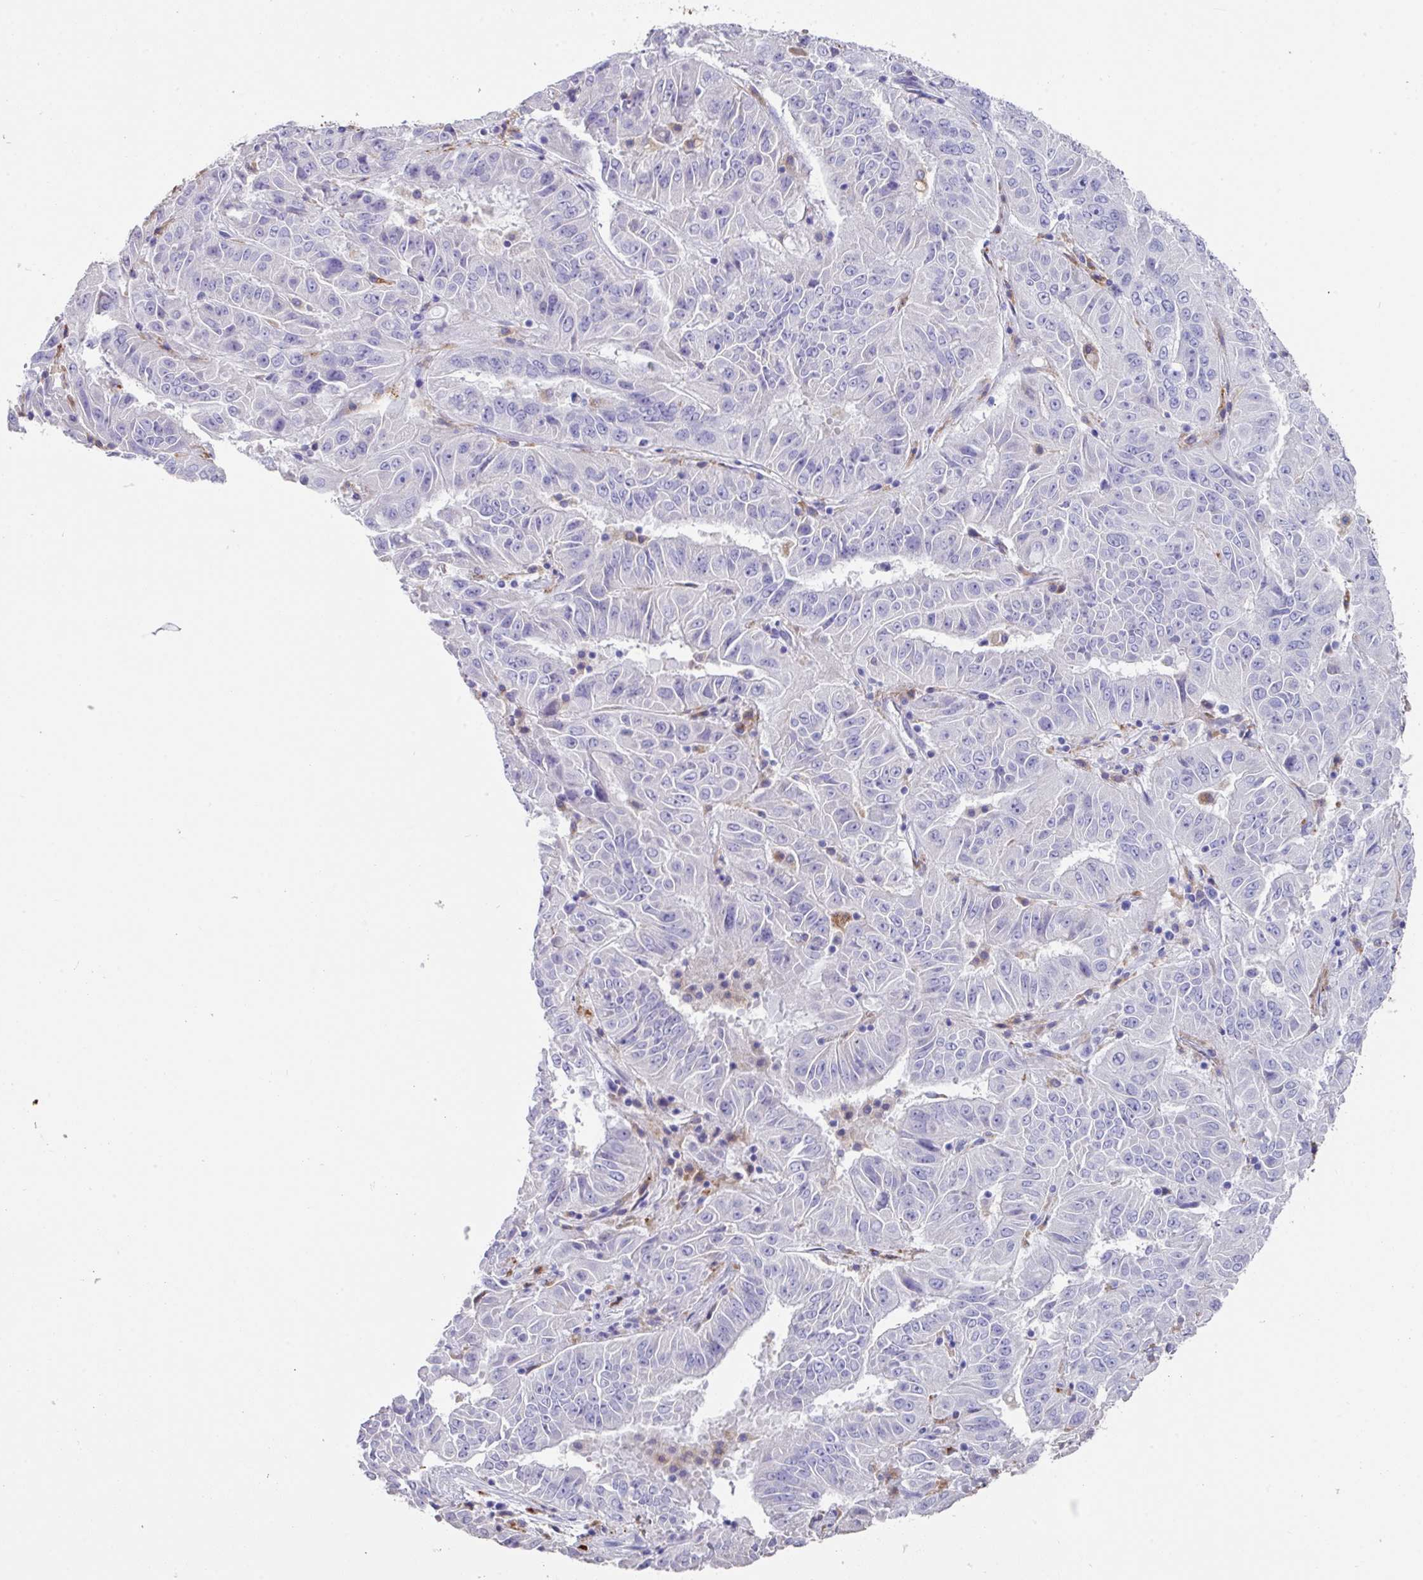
{"staining": {"intensity": "negative", "quantity": "none", "location": "none"}, "tissue": "pancreatic cancer", "cell_type": "Tumor cells", "image_type": "cancer", "snomed": [{"axis": "morphology", "description": "Adenocarcinoma, NOS"}, {"axis": "topography", "description": "Pancreas"}], "caption": "An immunohistochemistry (IHC) photomicrograph of adenocarcinoma (pancreatic) is shown. There is no staining in tumor cells of adenocarcinoma (pancreatic).", "gene": "CPVL", "patient": {"sex": "male", "age": 63}}